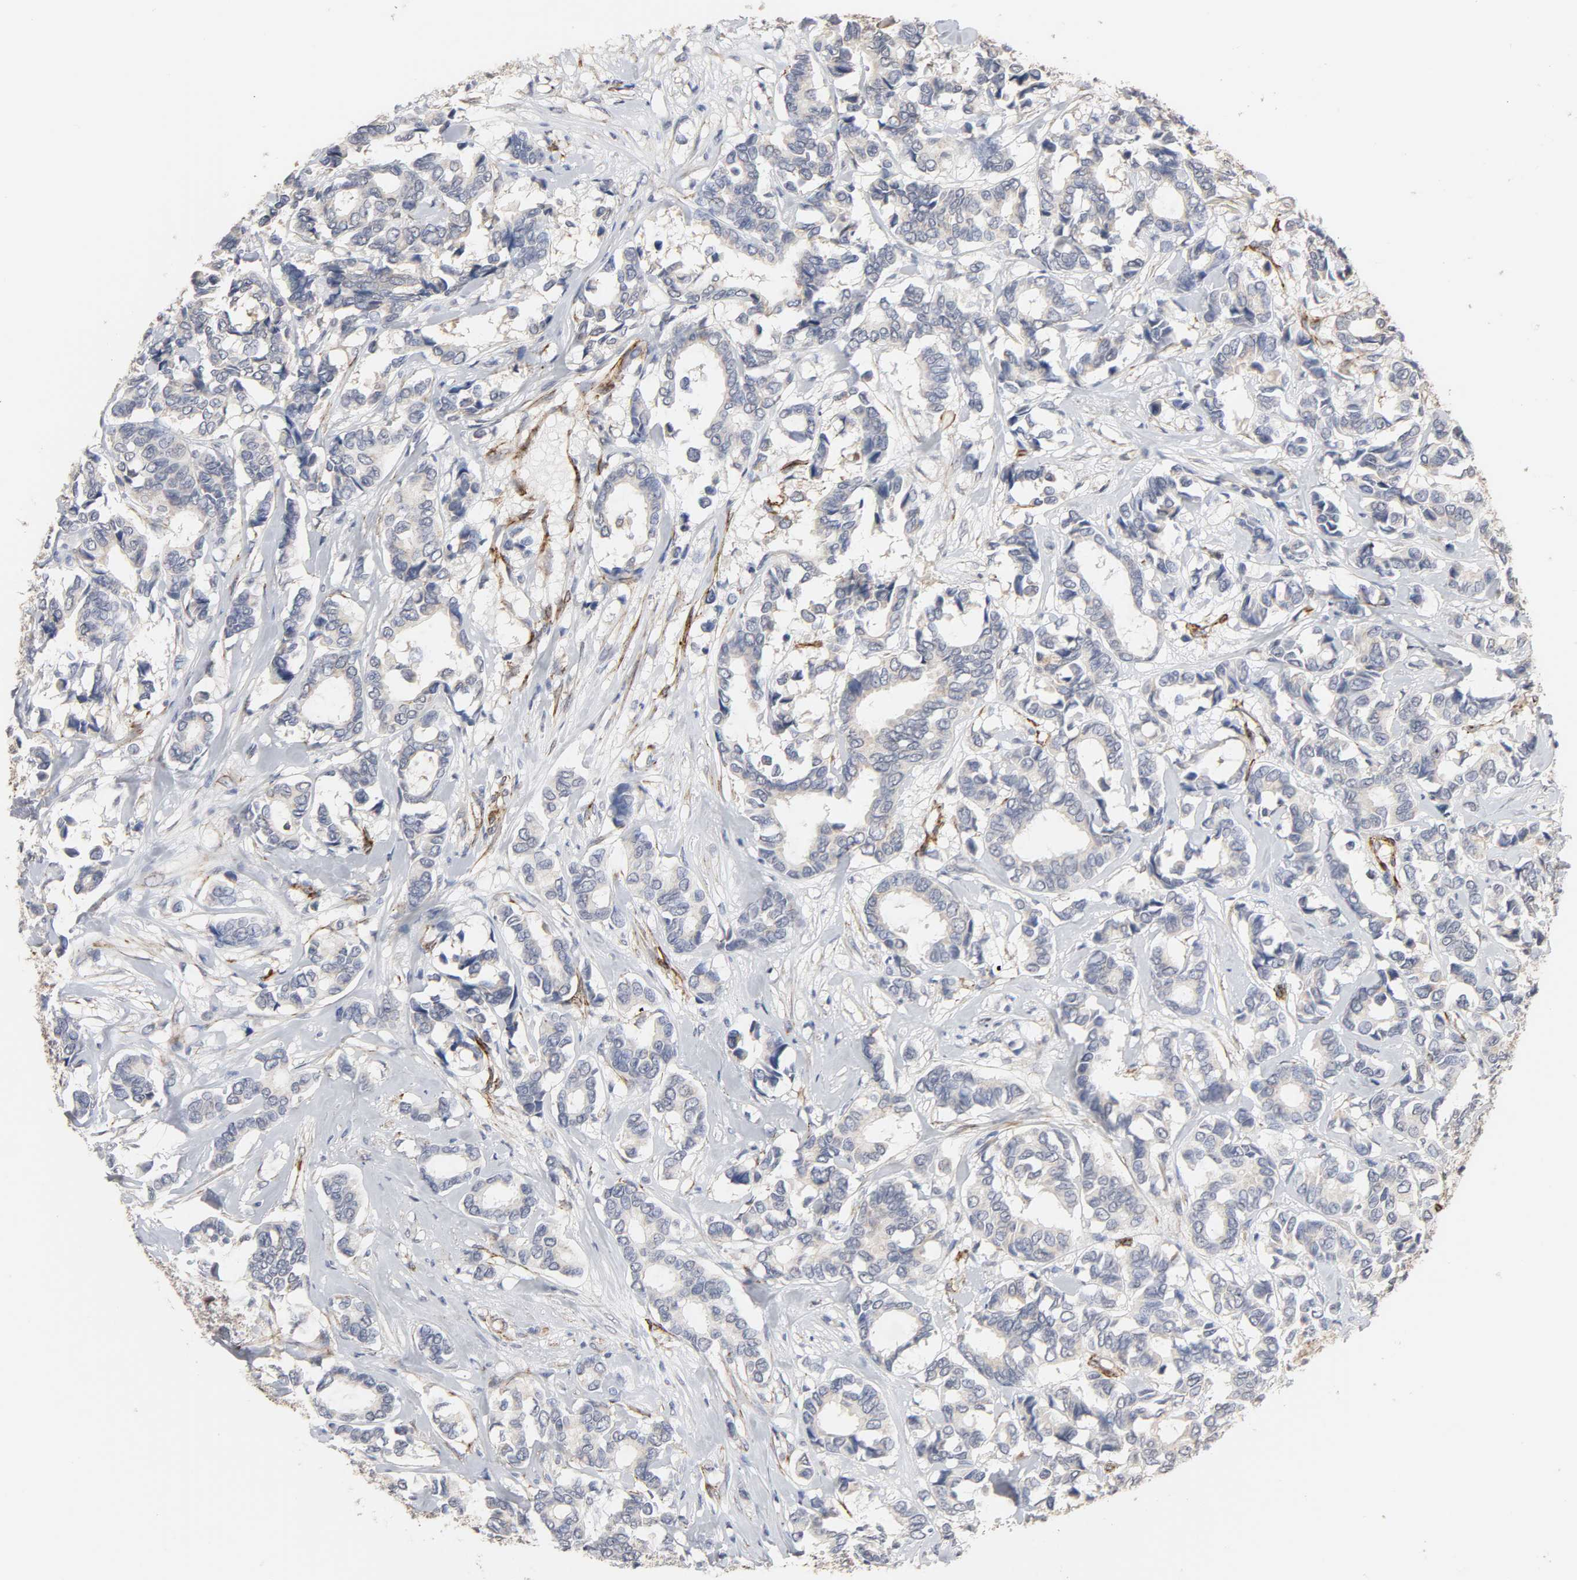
{"staining": {"intensity": "negative", "quantity": "none", "location": "none"}, "tissue": "breast cancer", "cell_type": "Tumor cells", "image_type": "cancer", "snomed": [{"axis": "morphology", "description": "Duct carcinoma"}, {"axis": "topography", "description": "Breast"}], "caption": "Breast cancer stained for a protein using immunohistochemistry (IHC) shows no staining tumor cells.", "gene": "GNG2", "patient": {"sex": "female", "age": 87}}